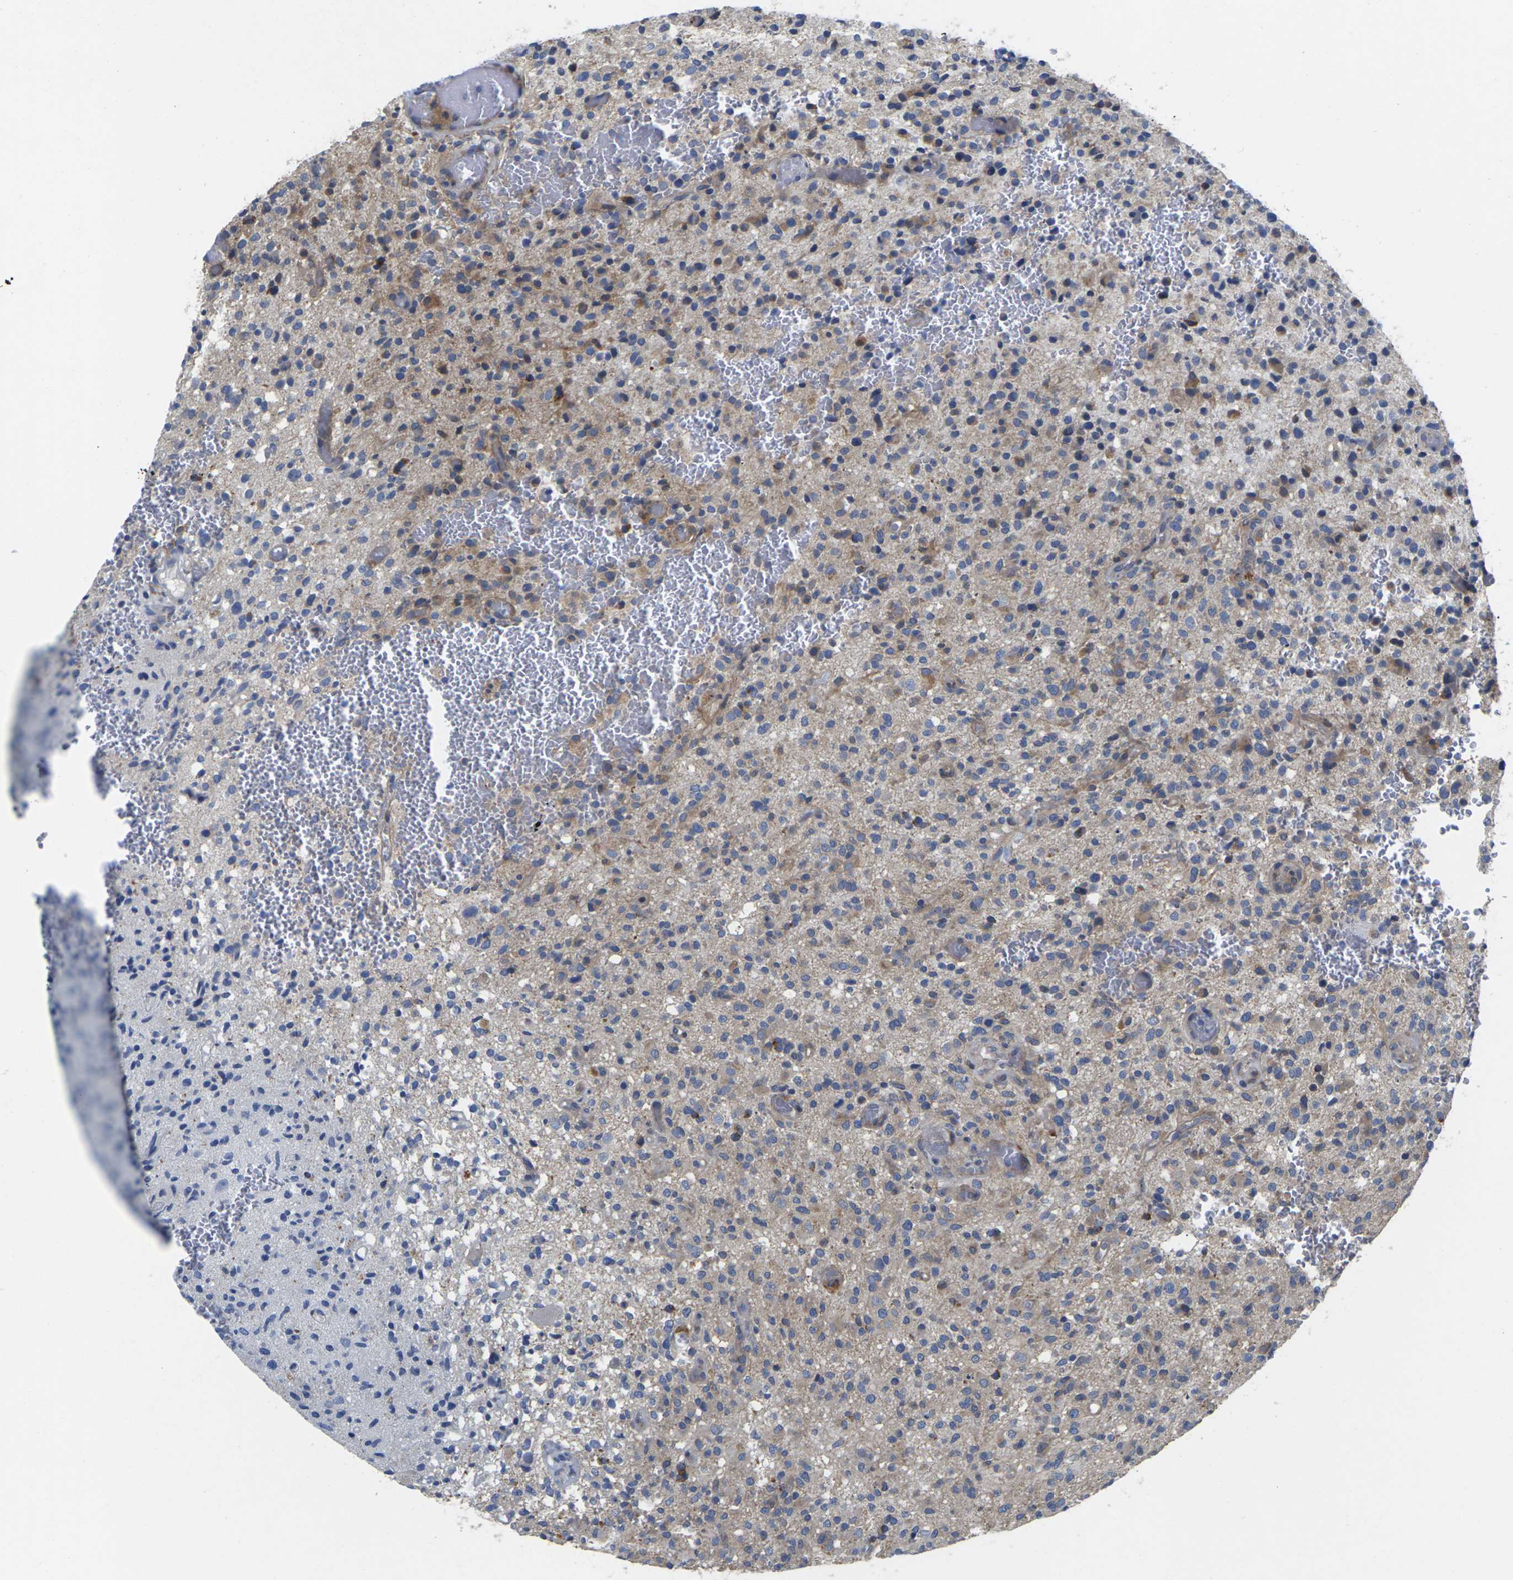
{"staining": {"intensity": "moderate", "quantity": "25%-75%", "location": "cytoplasmic/membranous"}, "tissue": "glioma", "cell_type": "Tumor cells", "image_type": "cancer", "snomed": [{"axis": "morphology", "description": "Glioma, malignant, High grade"}, {"axis": "topography", "description": "Brain"}], "caption": "This is a micrograph of IHC staining of glioma, which shows moderate expression in the cytoplasmic/membranous of tumor cells.", "gene": "SCNN1A", "patient": {"sex": "male", "age": 71}}